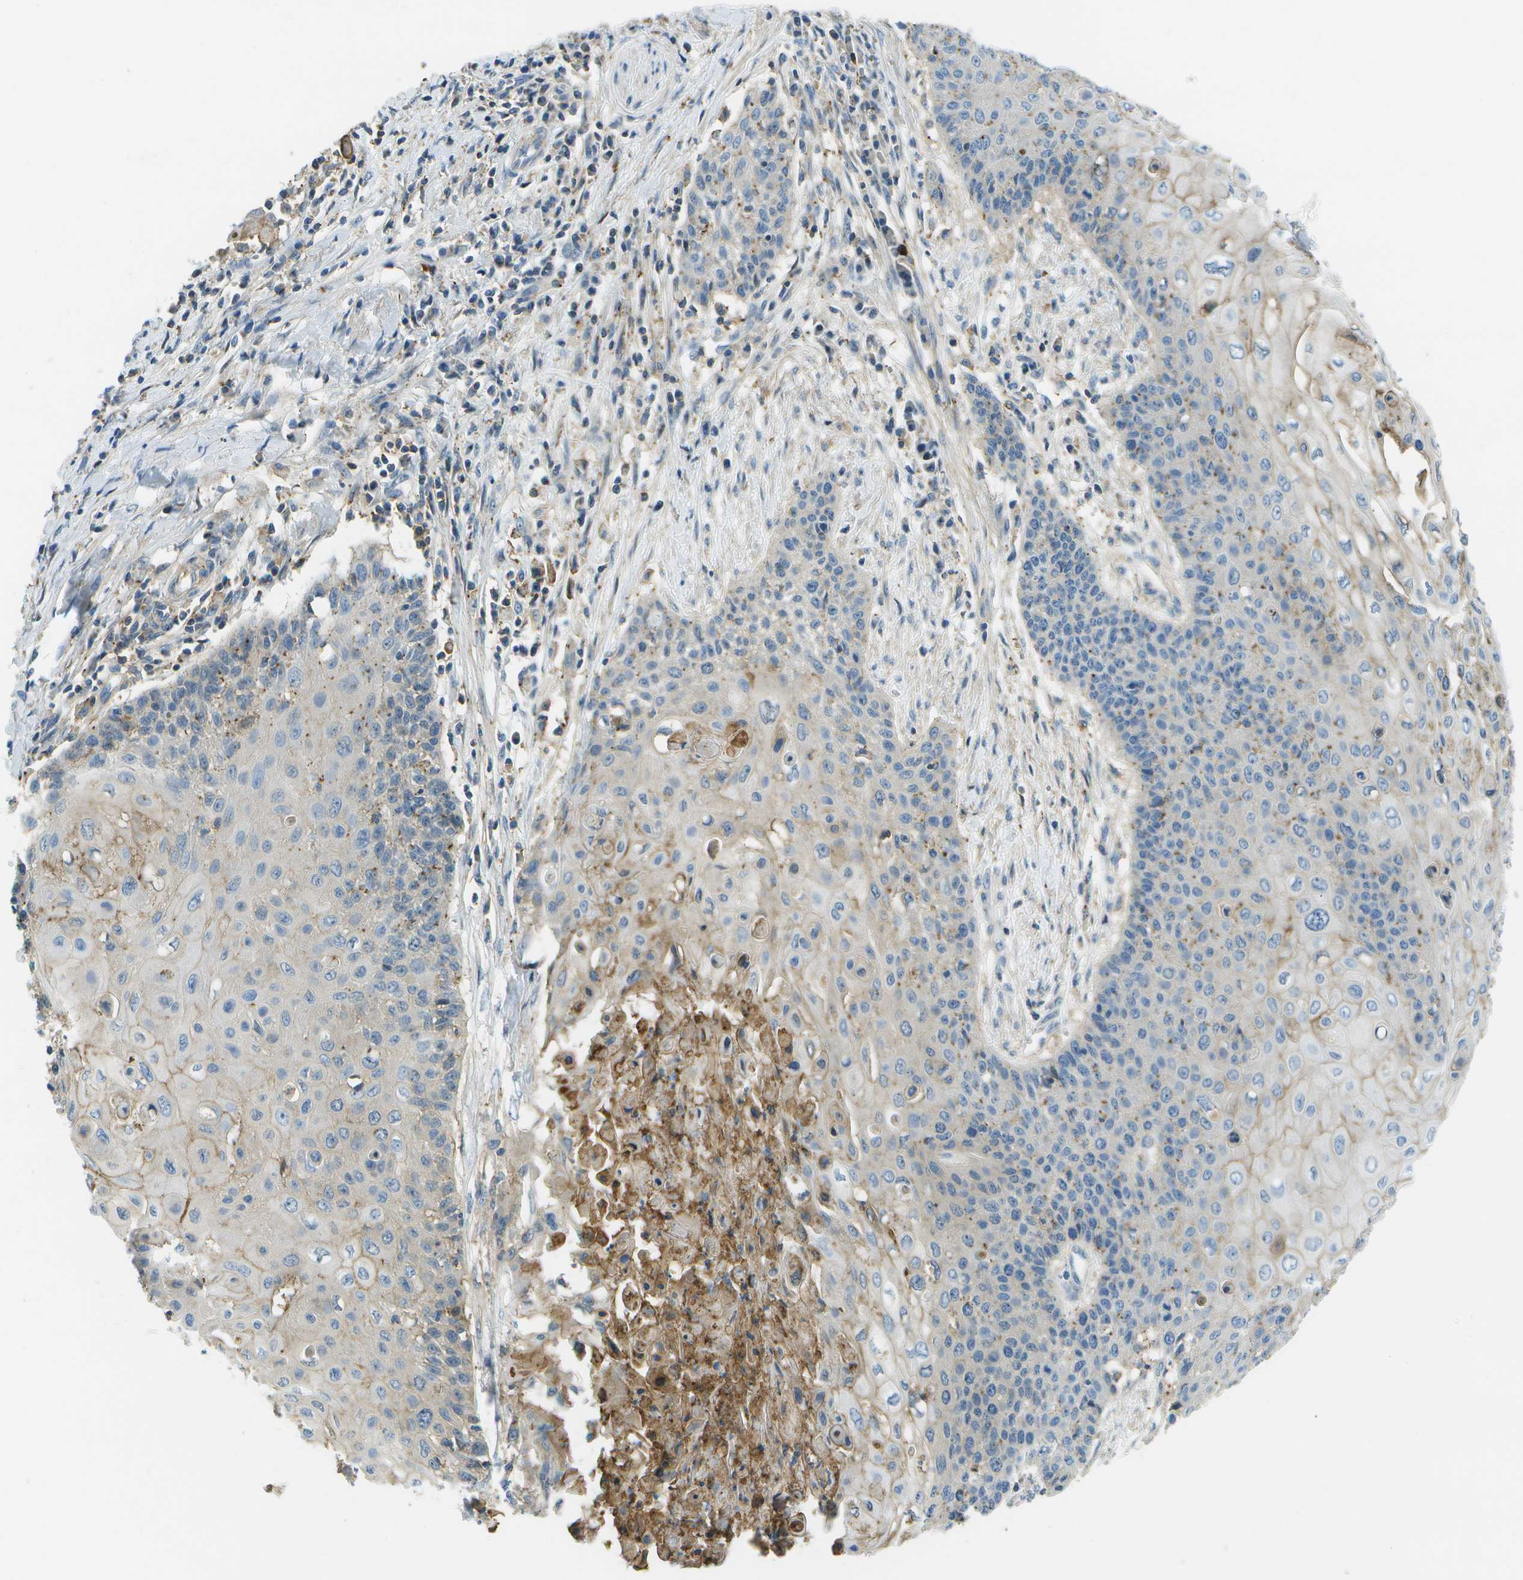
{"staining": {"intensity": "negative", "quantity": "none", "location": "none"}, "tissue": "cervical cancer", "cell_type": "Tumor cells", "image_type": "cancer", "snomed": [{"axis": "morphology", "description": "Squamous cell carcinoma, NOS"}, {"axis": "topography", "description": "Cervix"}], "caption": "The micrograph demonstrates no significant expression in tumor cells of cervical squamous cell carcinoma.", "gene": "LRRC66", "patient": {"sex": "female", "age": 39}}